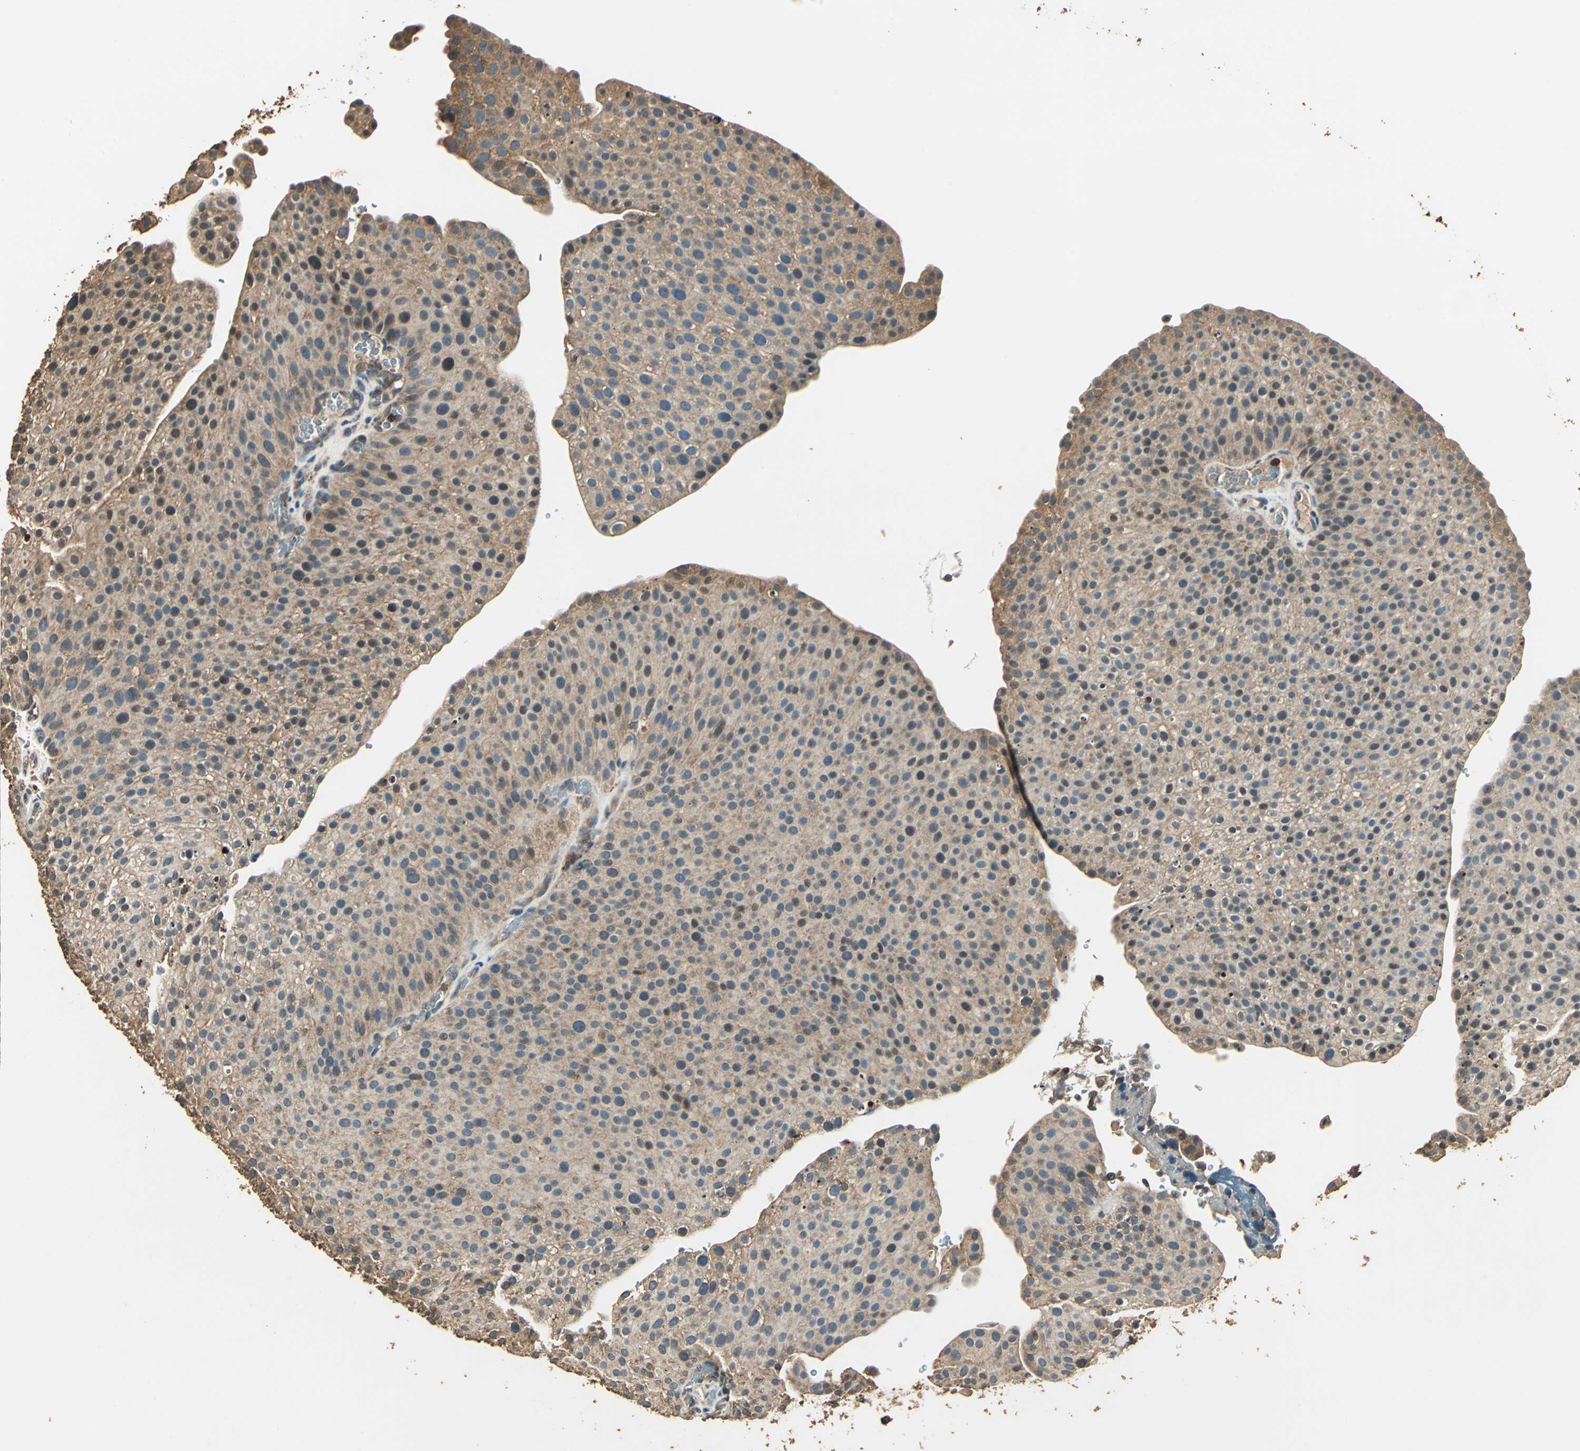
{"staining": {"intensity": "moderate", "quantity": ">75%", "location": "cytoplasmic/membranous"}, "tissue": "urothelial cancer", "cell_type": "Tumor cells", "image_type": "cancer", "snomed": [{"axis": "morphology", "description": "Urothelial carcinoma, Low grade"}, {"axis": "topography", "description": "Smooth muscle"}, {"axis": "topography", "description": "Urinary bladder"}], "caption": "Moderate cytoplasmic/membranous protein staining is appreciated in about >75% of tumor cells in urothelial cancer.", "gene": "TMPRSS4", "patient": {"sex": "male", "age": 60}}